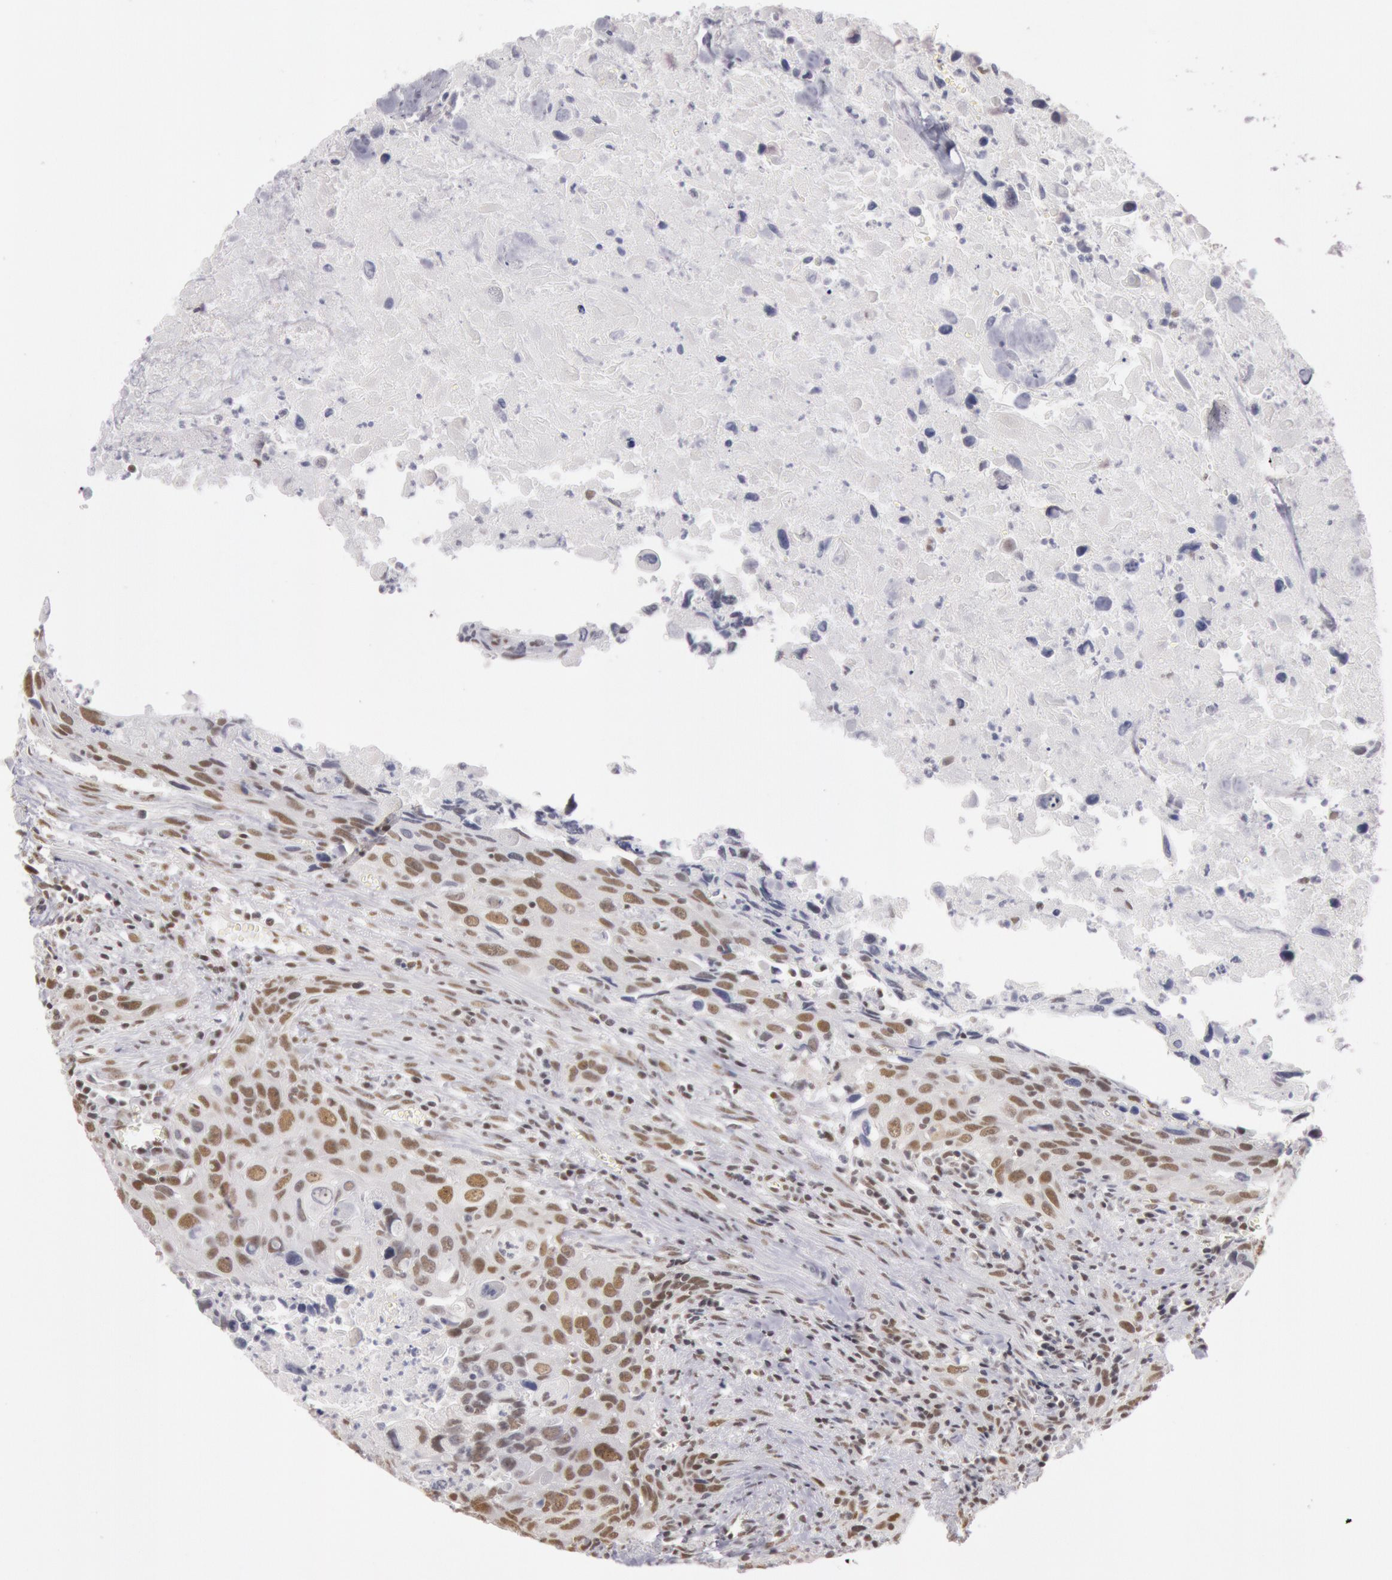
{"staining": {"intensity": "moderate", "quantity": ">75%", "location": "nuclear"}, "tissue": "urothelial cancer", "cell_type": "Tumor cells", "image_type": "cancer", "snomed": [{"axis": "morphology", "description": "Urothelial carcinoma, High grade"}, {"axis": "topography", "description": "Urinary bladder"}], "caption": "Immunohistochemistry photomicrograph of urothelial carcinoma (high-grade) stained for a protein (brown), which shows medium levels of moderate nuclear staining in approximately >75% of tumor cells.", "gene": "ESS2", "patient": {"sex": "male", "age": 71}}